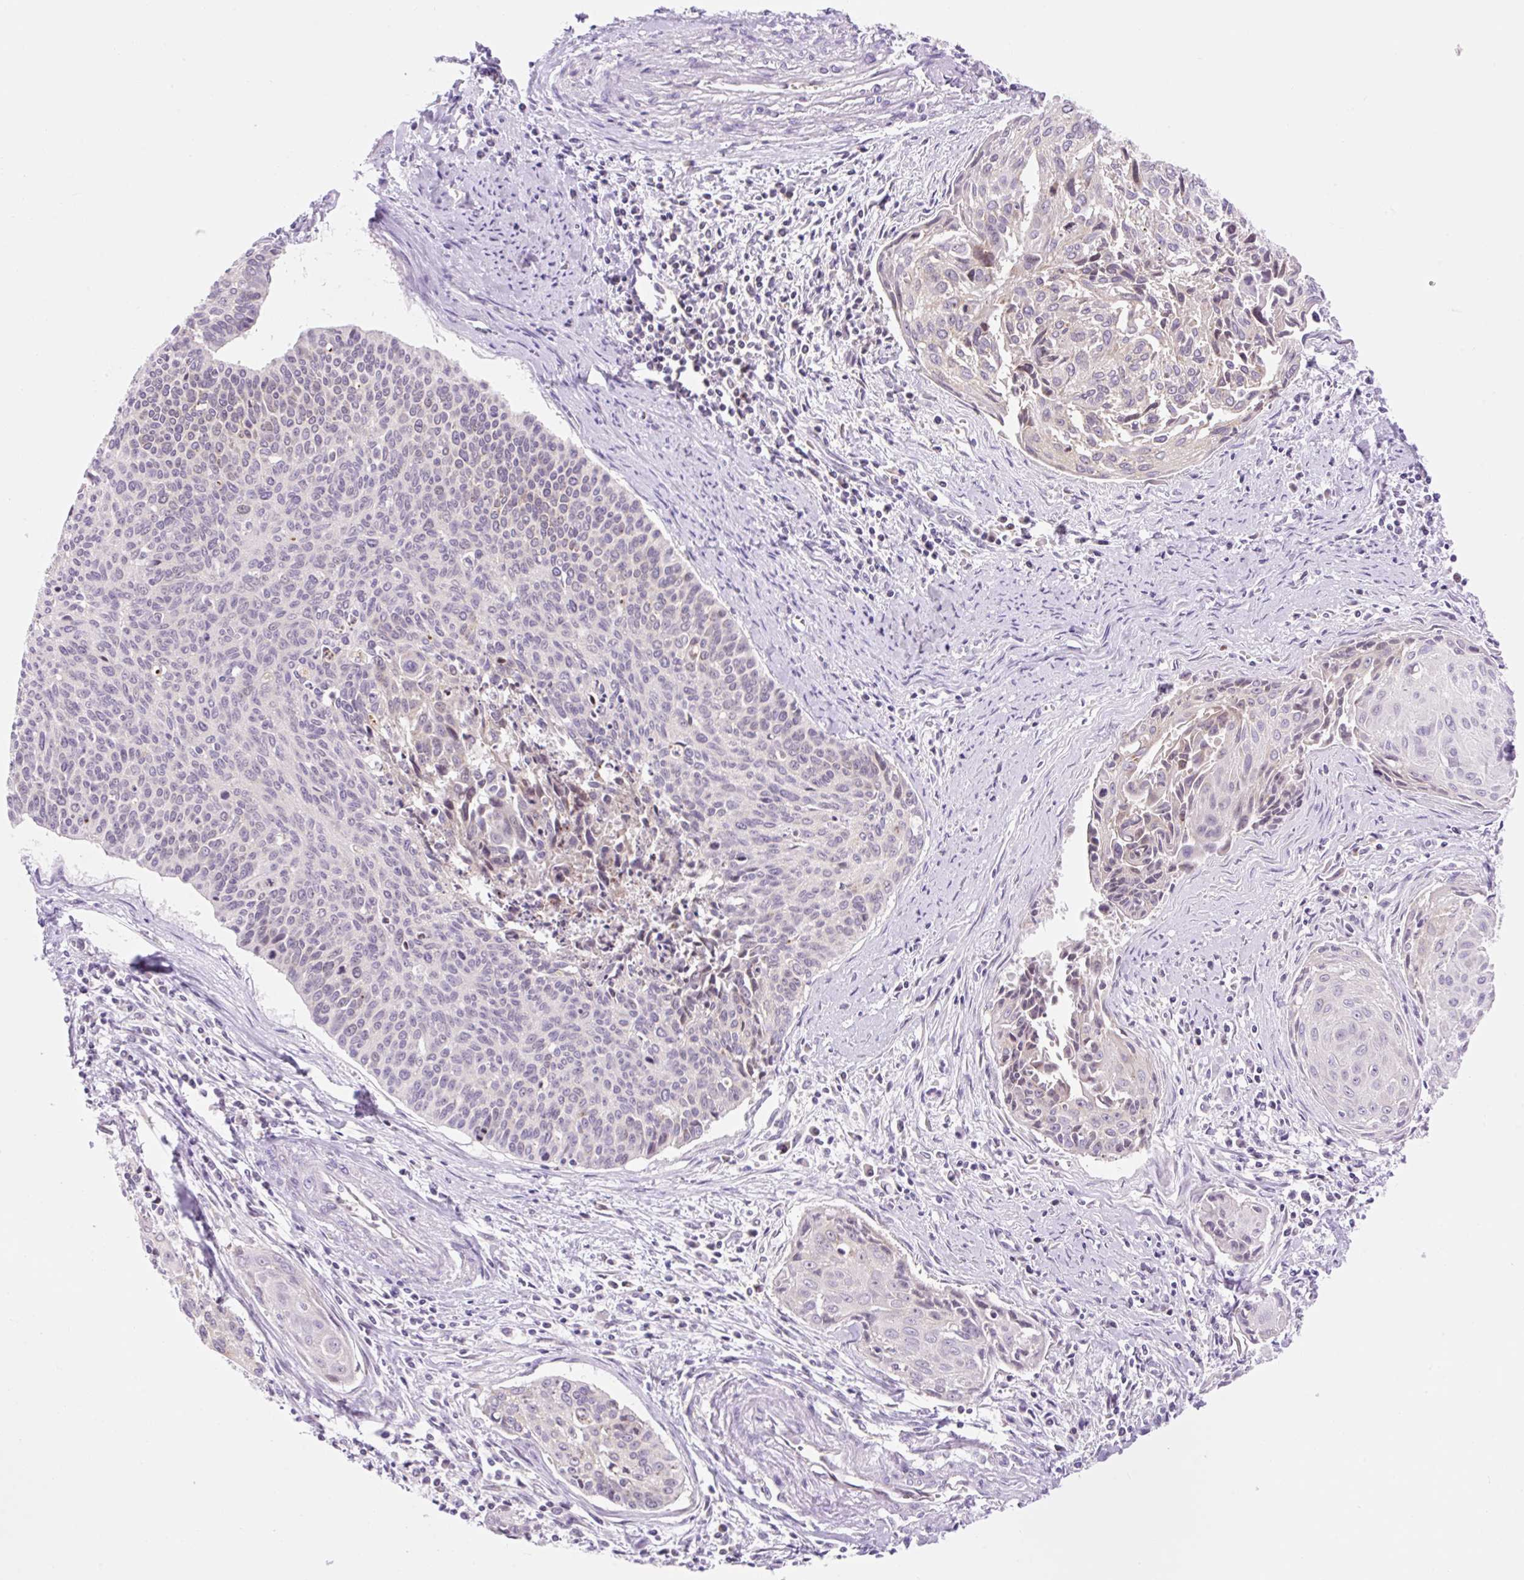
{"staining": {"intensity": "weak", "quantity": "<25%", "location": "cytoplasmic/membranous"}, "tissue": "cervical cancer", "cell_type": "Tumor cells", "image_type": "cancer", "snomed": [{"axis": "morphology", "description": "Squamous cell carcinoma, NOS"}, {"axis": "topography", "description": "Cervix"}], "caption": "High power microscopy histopathology image of an immunohistochemistry (IHC) photomicrograph of cervical cancer, revealing no significant expression in tumor cells.", "gene": "GPR45", "patient": {"sex": "female", "age": 55}}